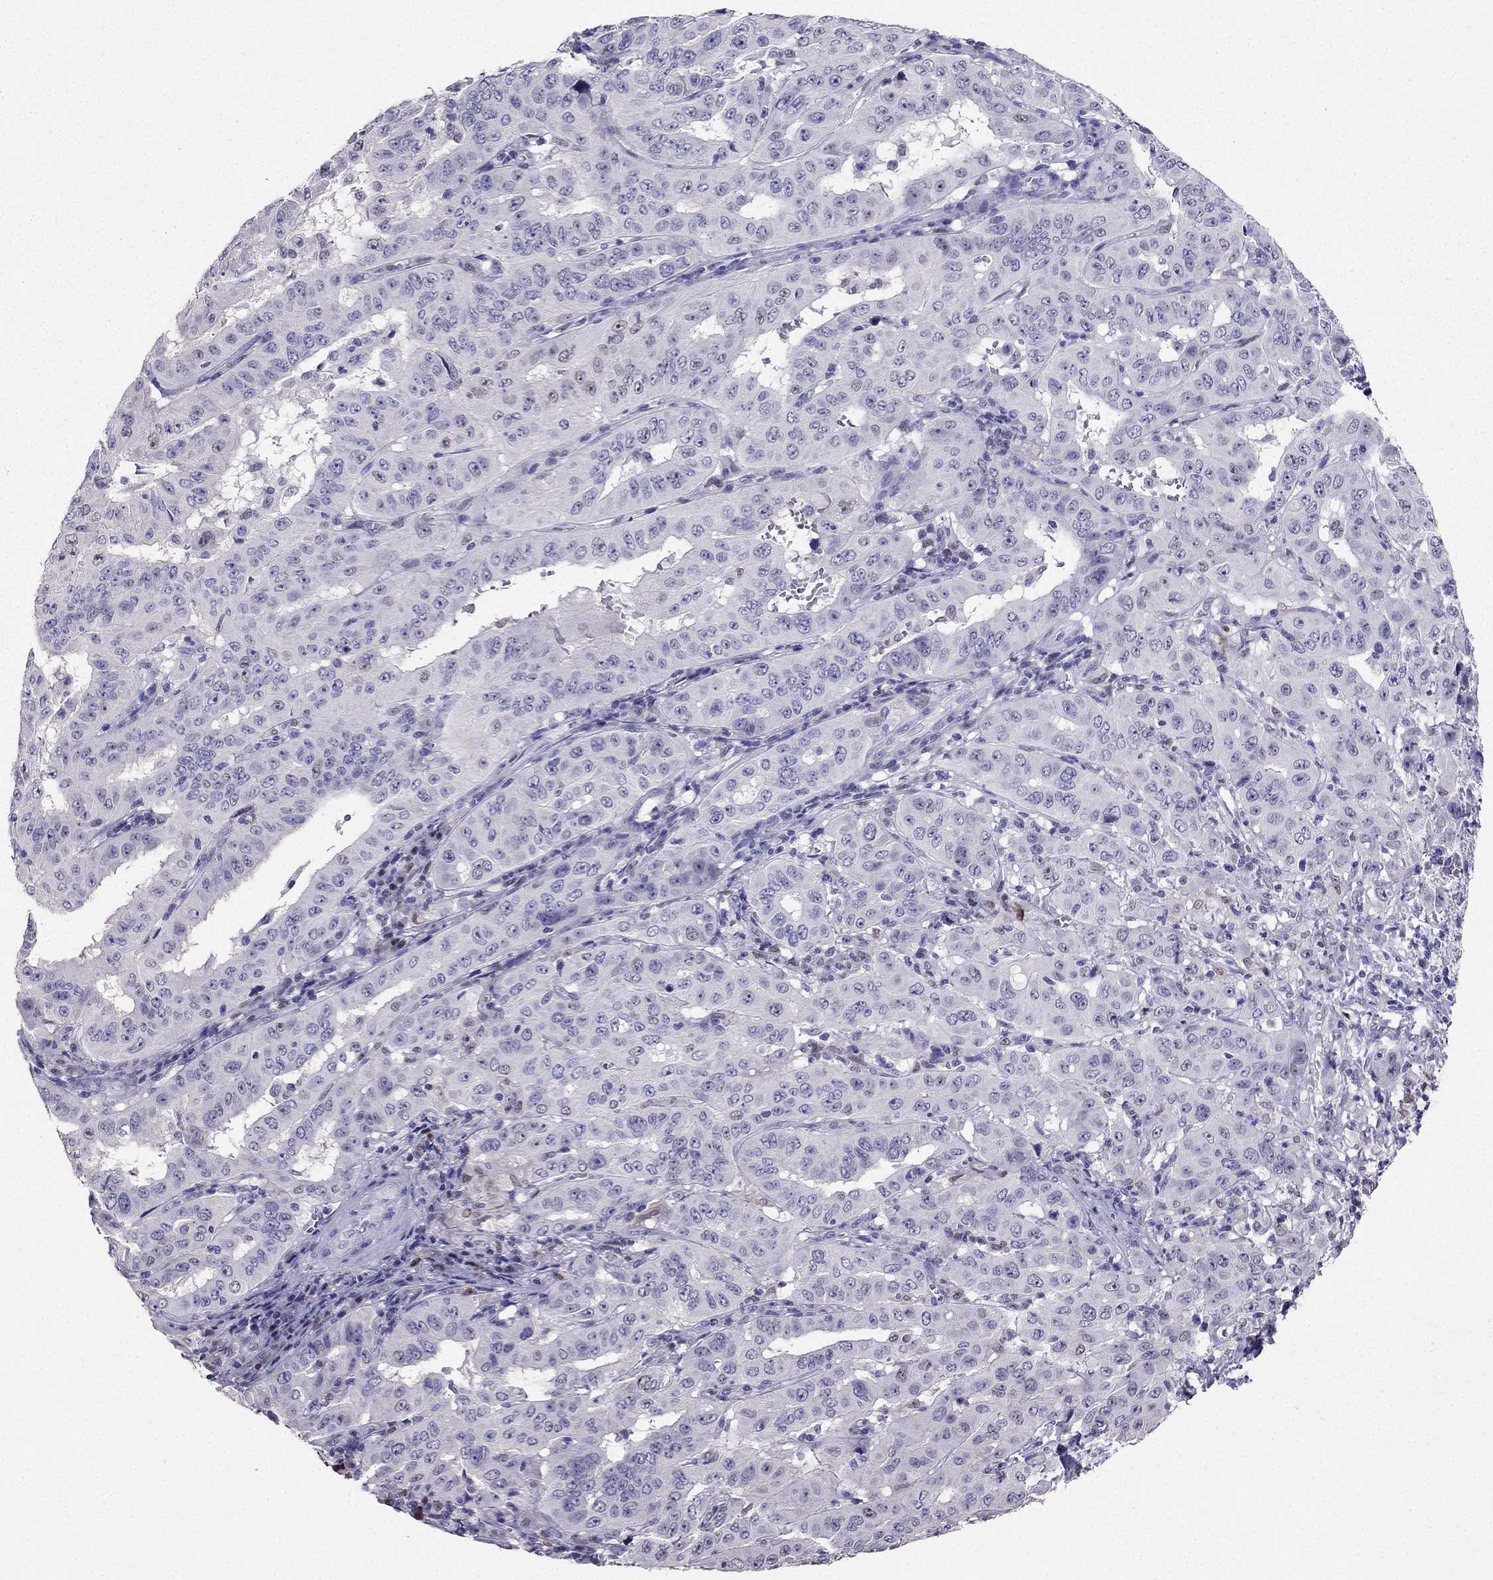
{"staining": {"intensity": "negative", "quantity": "none", "location": "none"}, "tissue": "pancreatic cancer", "cell_type": "Tumor cells", "image_type": "cancer", "snomed": [{"axis": "morphology", "description": "Adenocarcinoma, NOS"}, {"axis": "topography", "description": "Pancreas"}], "caption": "Human pancreatic cancer stained for a protein using IHC displays no staining in tumor cells.", "gene": "ARID3A", "patient": {"sex": "male", "age": 63}}